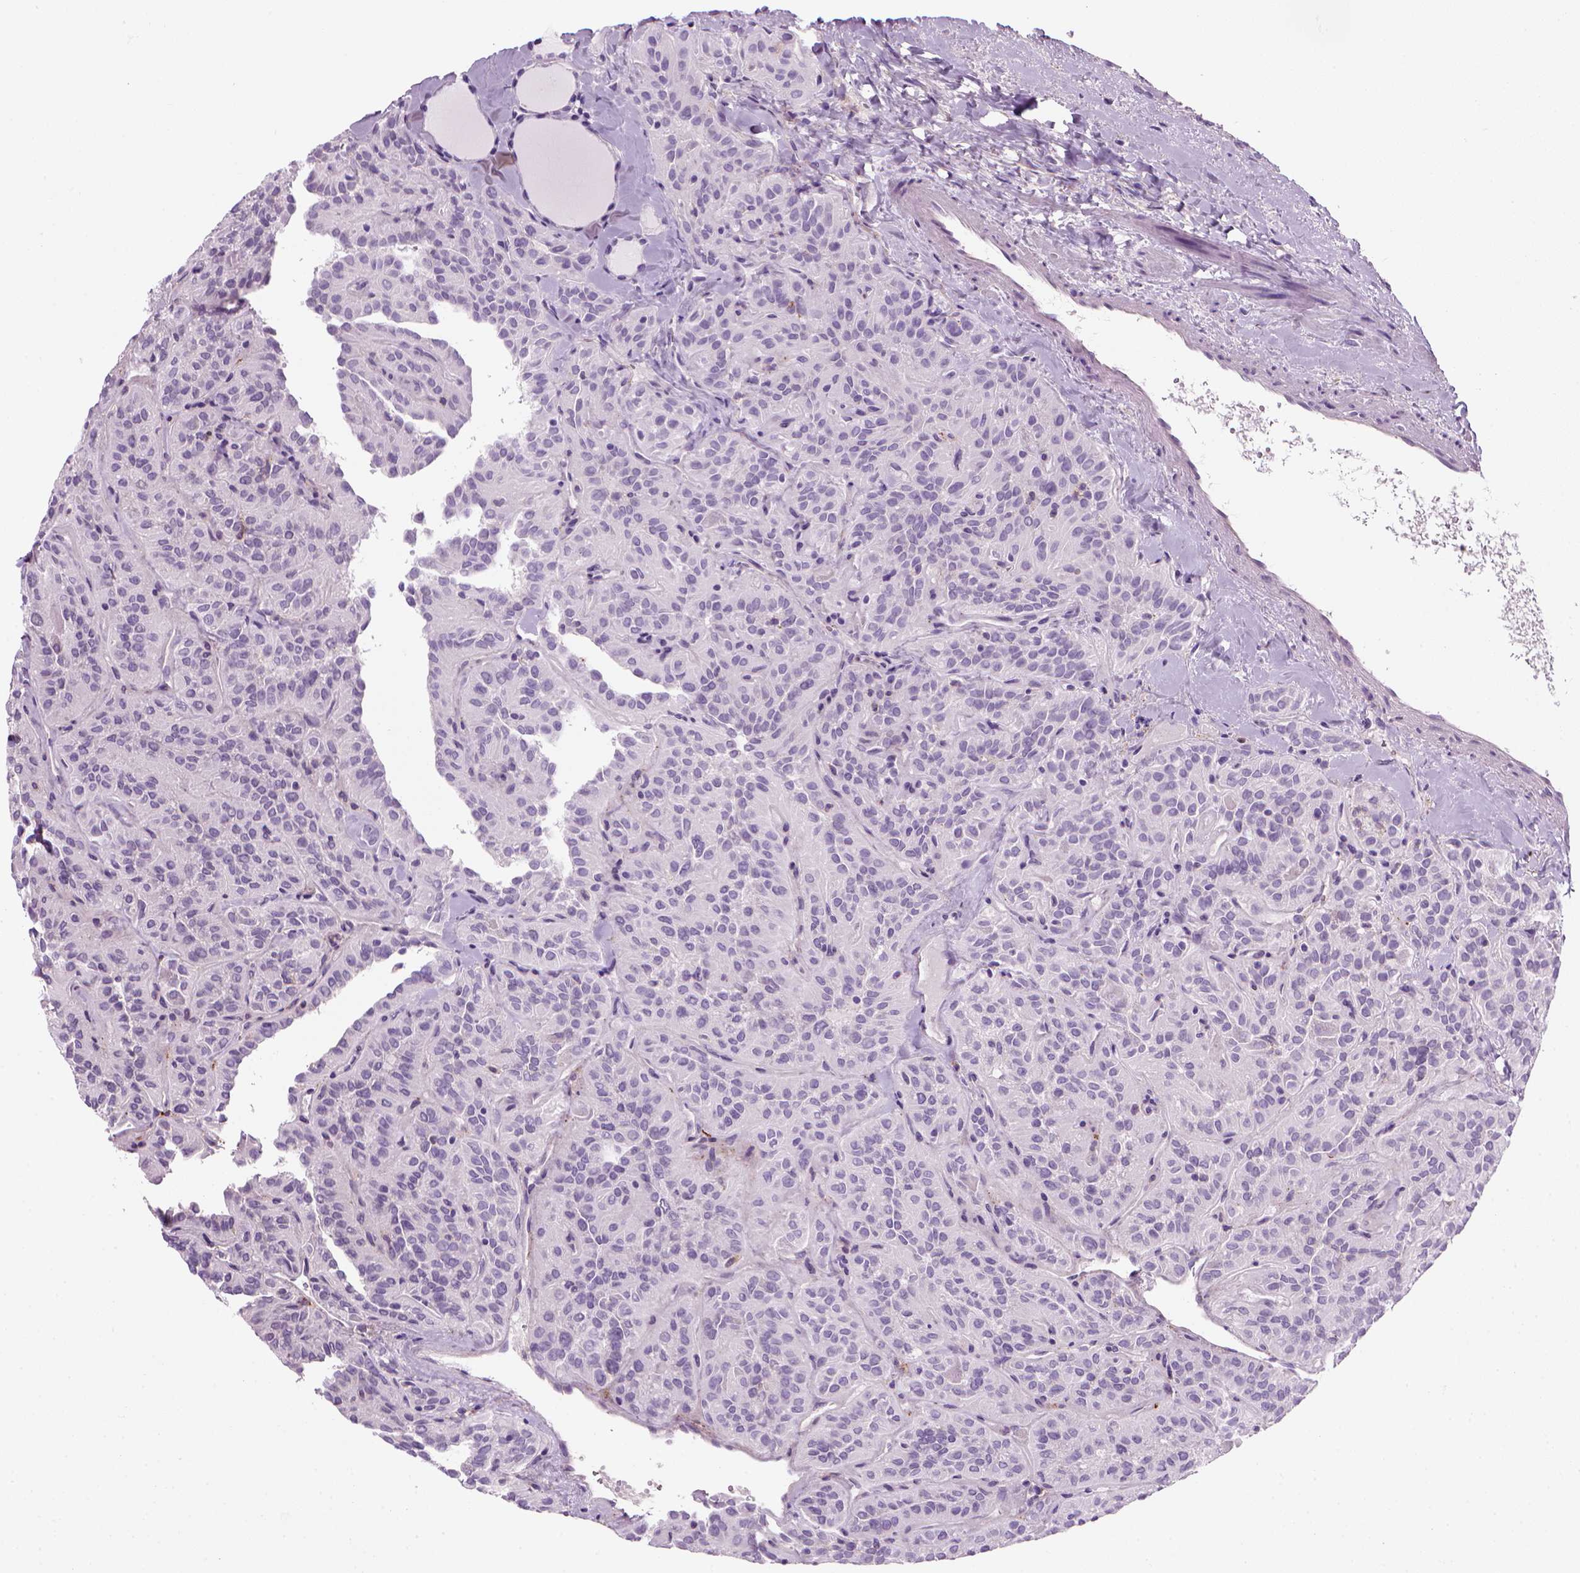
{"staining": {"intensity": "negative", "quantity": "none", "location": "none"}, "tissue": "thyroid cancer", "cell_type": "Tumor cells", "image_type": "cancer", "snomed": [{"axis": "morphology", "description": "Papillary adenocarcinoma, NOS"}, {"axis": "topography", "description": "Thyroid gland"}], "caption": "IHC of thyroid cancer (papillary adenocarcinoma) shows no positivity in tumor cells.", "gene": "MARCKS", "patient": {"sex": "female", "age": 45}}